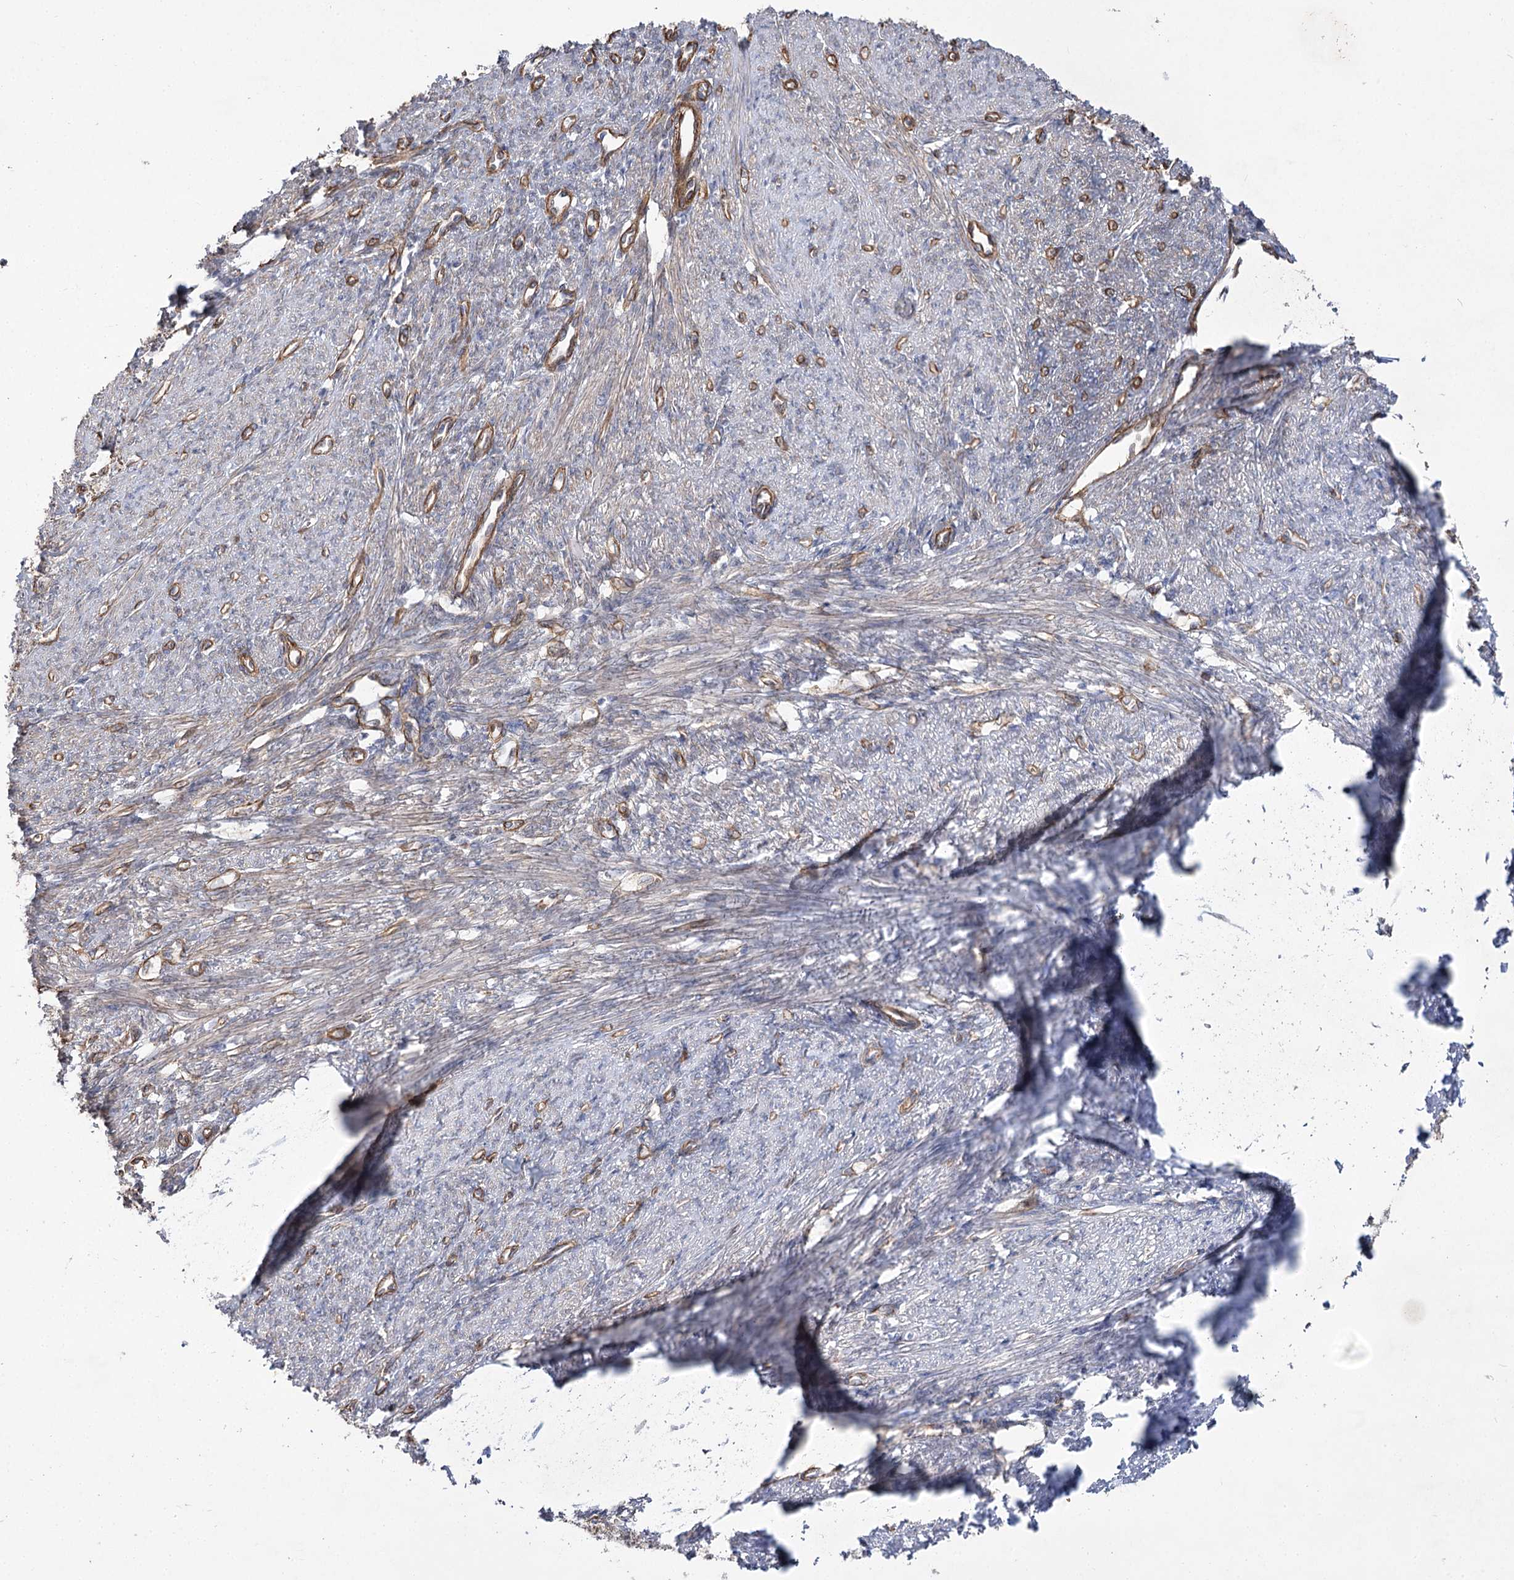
{"staining": {"intensity": "moderate", "quantity": "25%-75%", "location": "cytoplasmic/membranous"}, "tissue": "smooth muscle", "cell_type": "Smooth muscle cells", "image_type": "normal", "snomed": [{"axis": "morphology", "description": "Normal tissue, NOS"}, {"axis": "topography", "description": "Smooth muscle"}, {"axis": "topography", "description": "Uterus"}], "caption": "Protein staining by immunohistochemistry (IHC) demonstrates moderate cytoplasmic/membranous positivity in approximately 25%-75% of smooth muscle cells in unremarkable smooth muscle. (brown staining indicates protein expression, while blue staining denotes nuclei).", "gene": "SH3BP5L", "patient": {"sex": "female", "age": 59}}